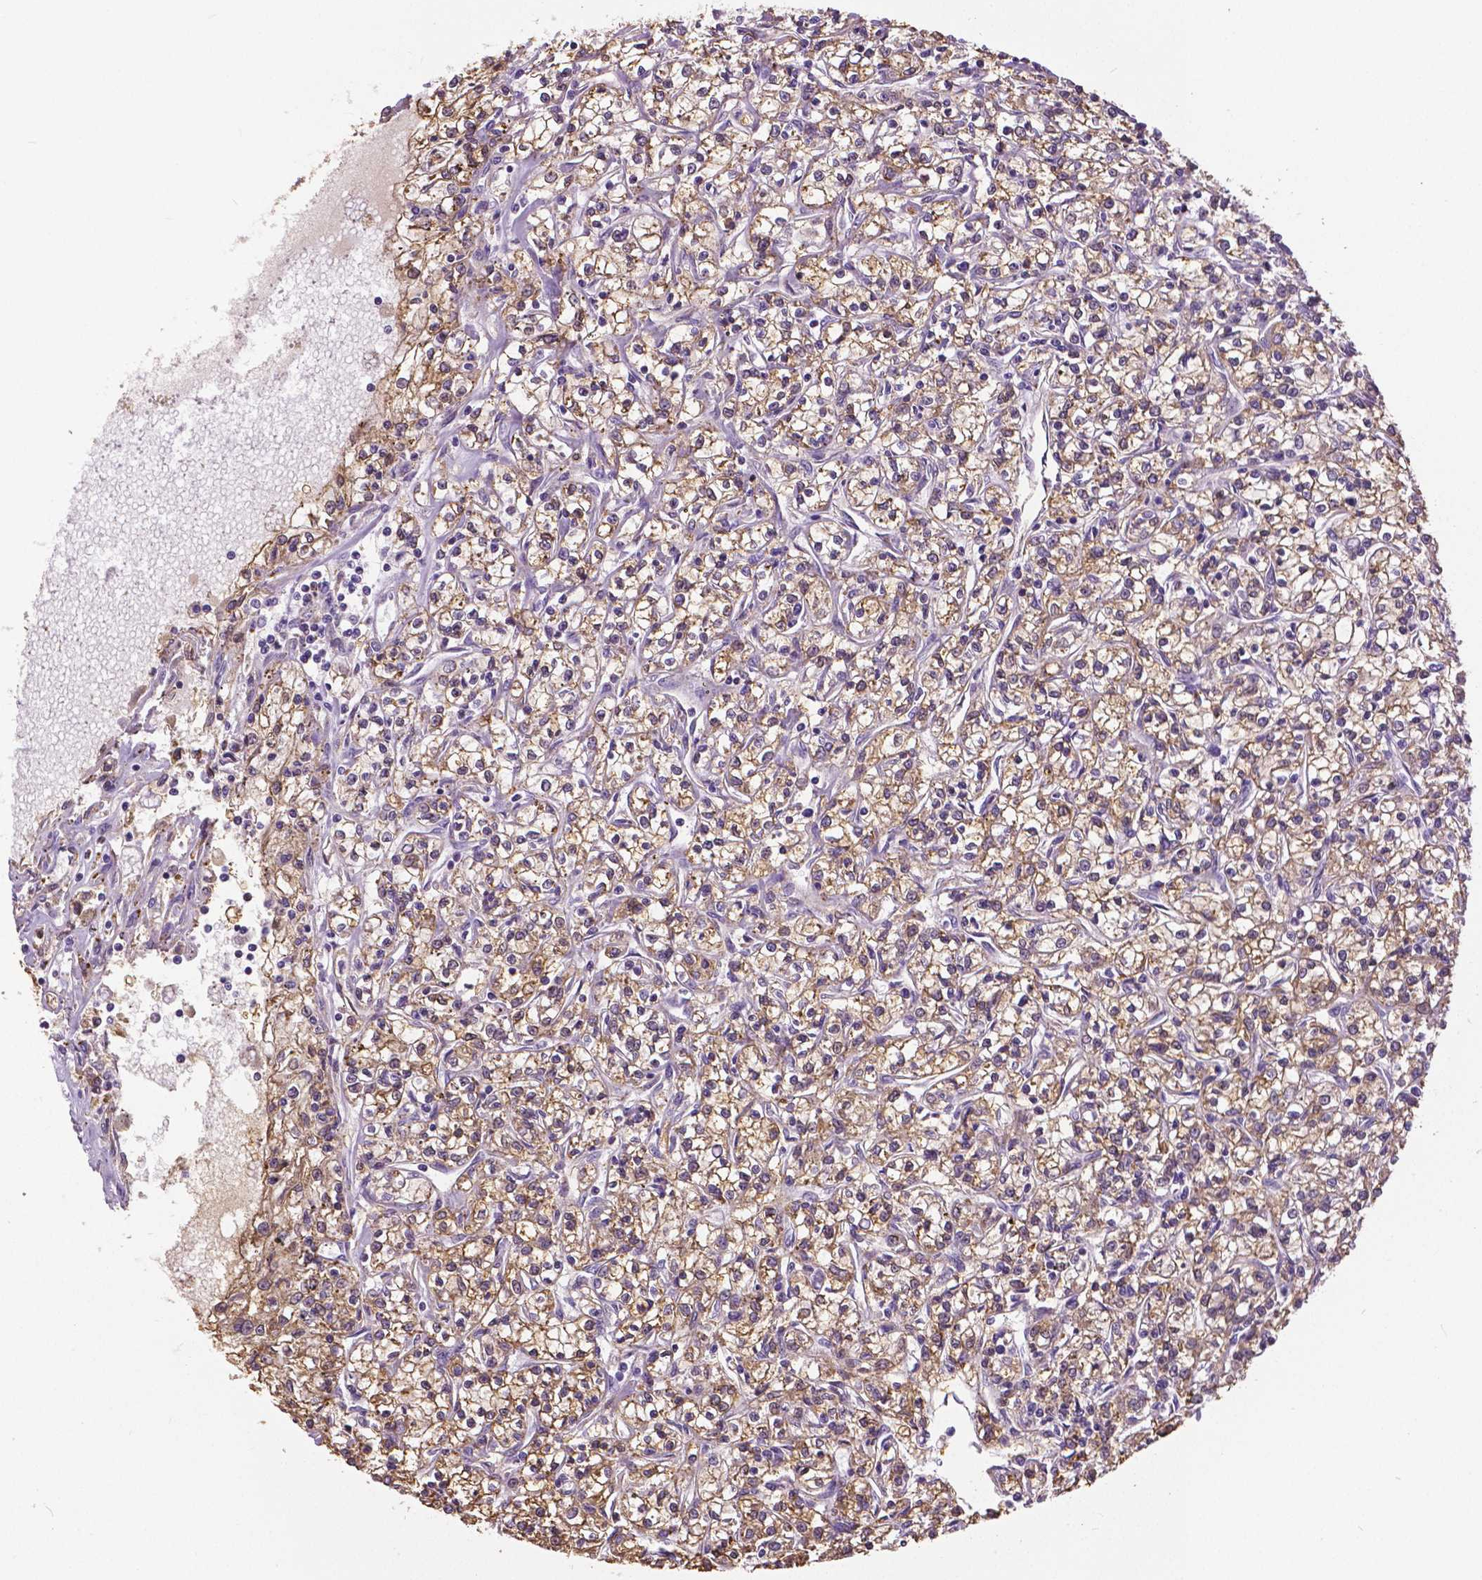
{"staining": {"intensity": "weak", "quantity": ">75%", "location": "cytoplasmic/membranous"}, "tissue": "renal cancer", "cell_type": "Tumor cells", "image_type": "cancer", "snomed": [{"axis": "morphology", "description": "Adenocarcinoma, NOS"}, {"axis": "topography", "description": "Kidney"}], "caption": "Renal cancer (adenocarcinoma) stained for a protein (brown) shows weak cytoplasmic/membranous positive positivity in about >75% of tumor cells.", "gene": "ANXA13", "patient": {"sex": "female", "age": 59}}